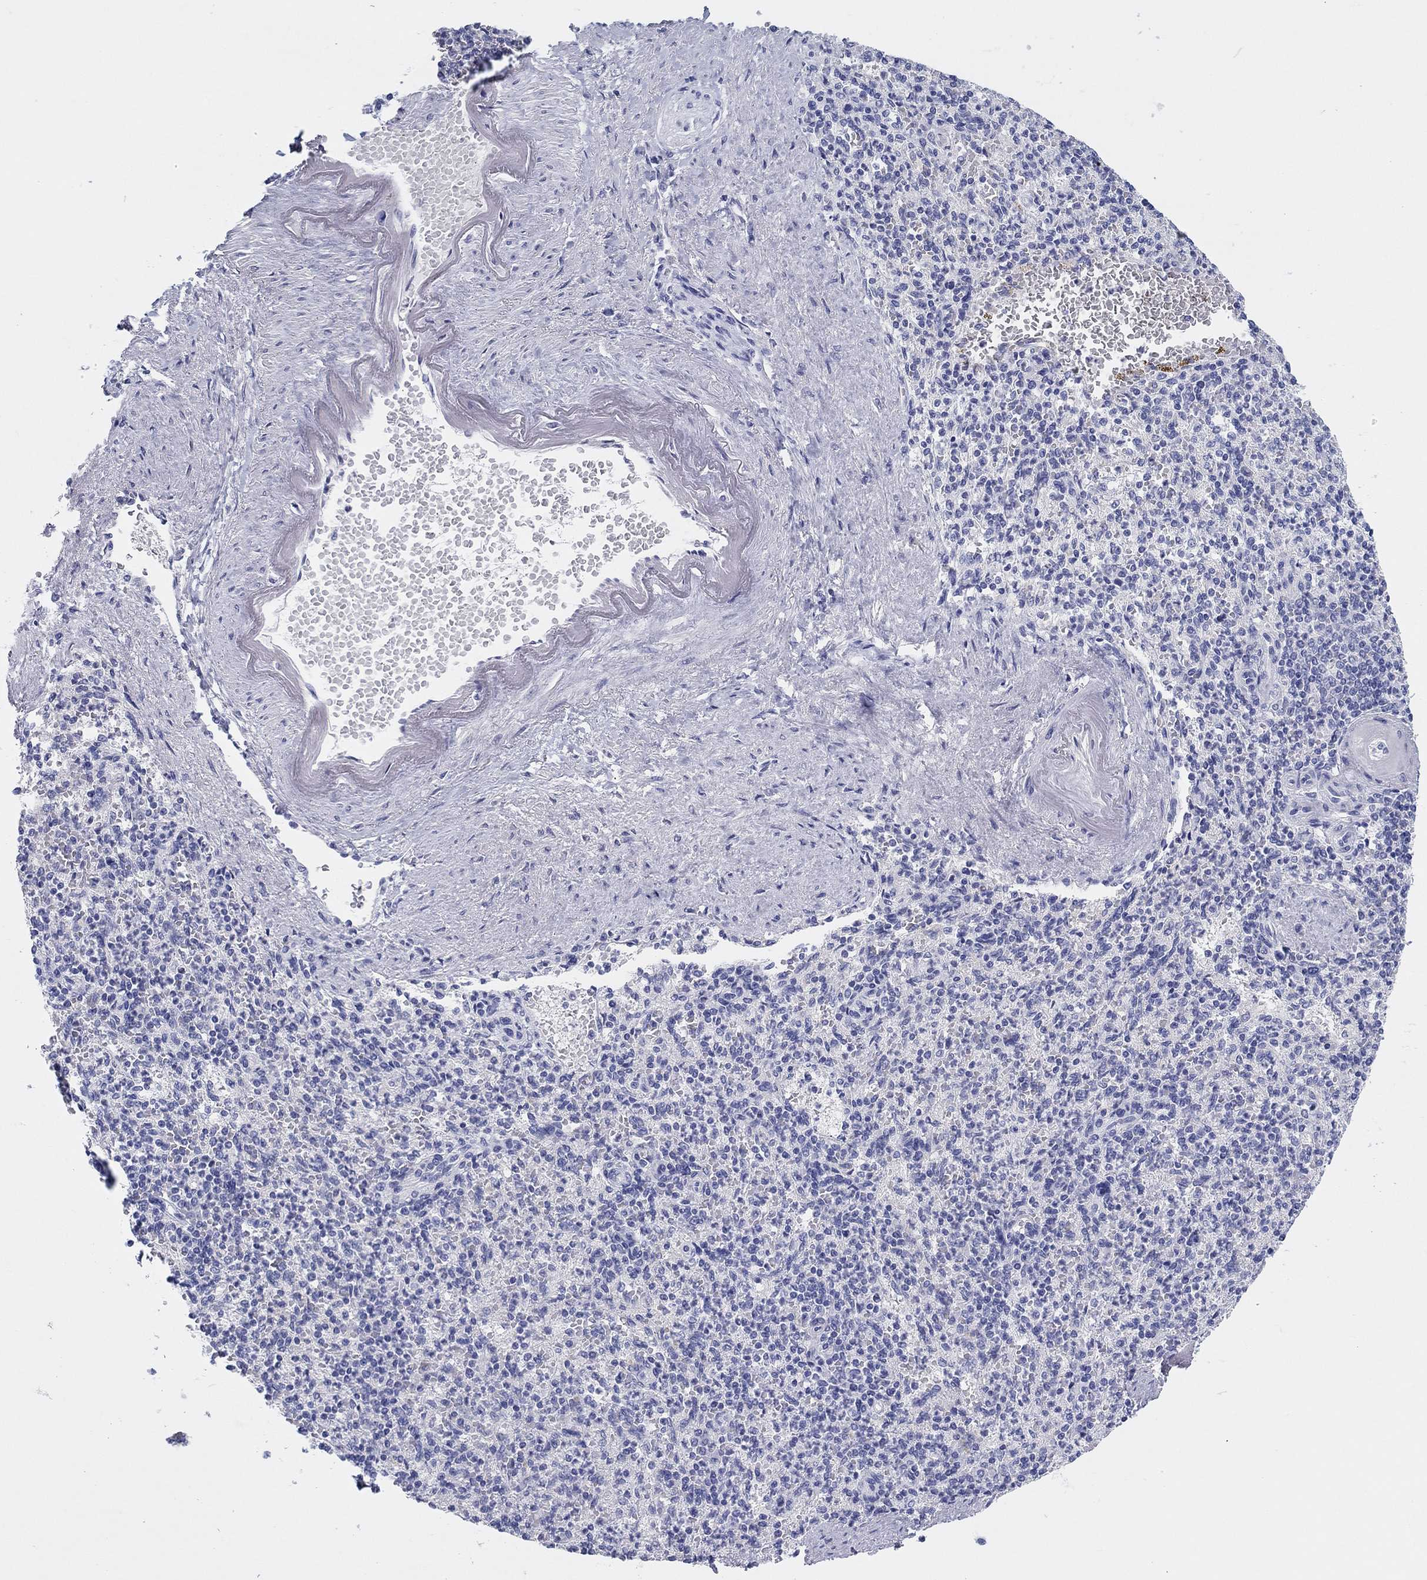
{"staining": {"intensity": "negative", "quantity": "none", "location": "none"}, "tissue": "spleen", "cell_type": "Cells in red pulp", "image_type": "normal", "snomed": [{"axis": "morphology", "description": "Normal tissue, NOS"}, {"axis": "topography", "description": "Spleen"}], "caption": "Unremarkable spleen was stained to show a protein in brown. There is no significant expression in cells in red pulp. (DAB IHC with hematoxylin counter stain).", "gene": "ERICH3", "patient": {"sex": "female", "age": 74}}